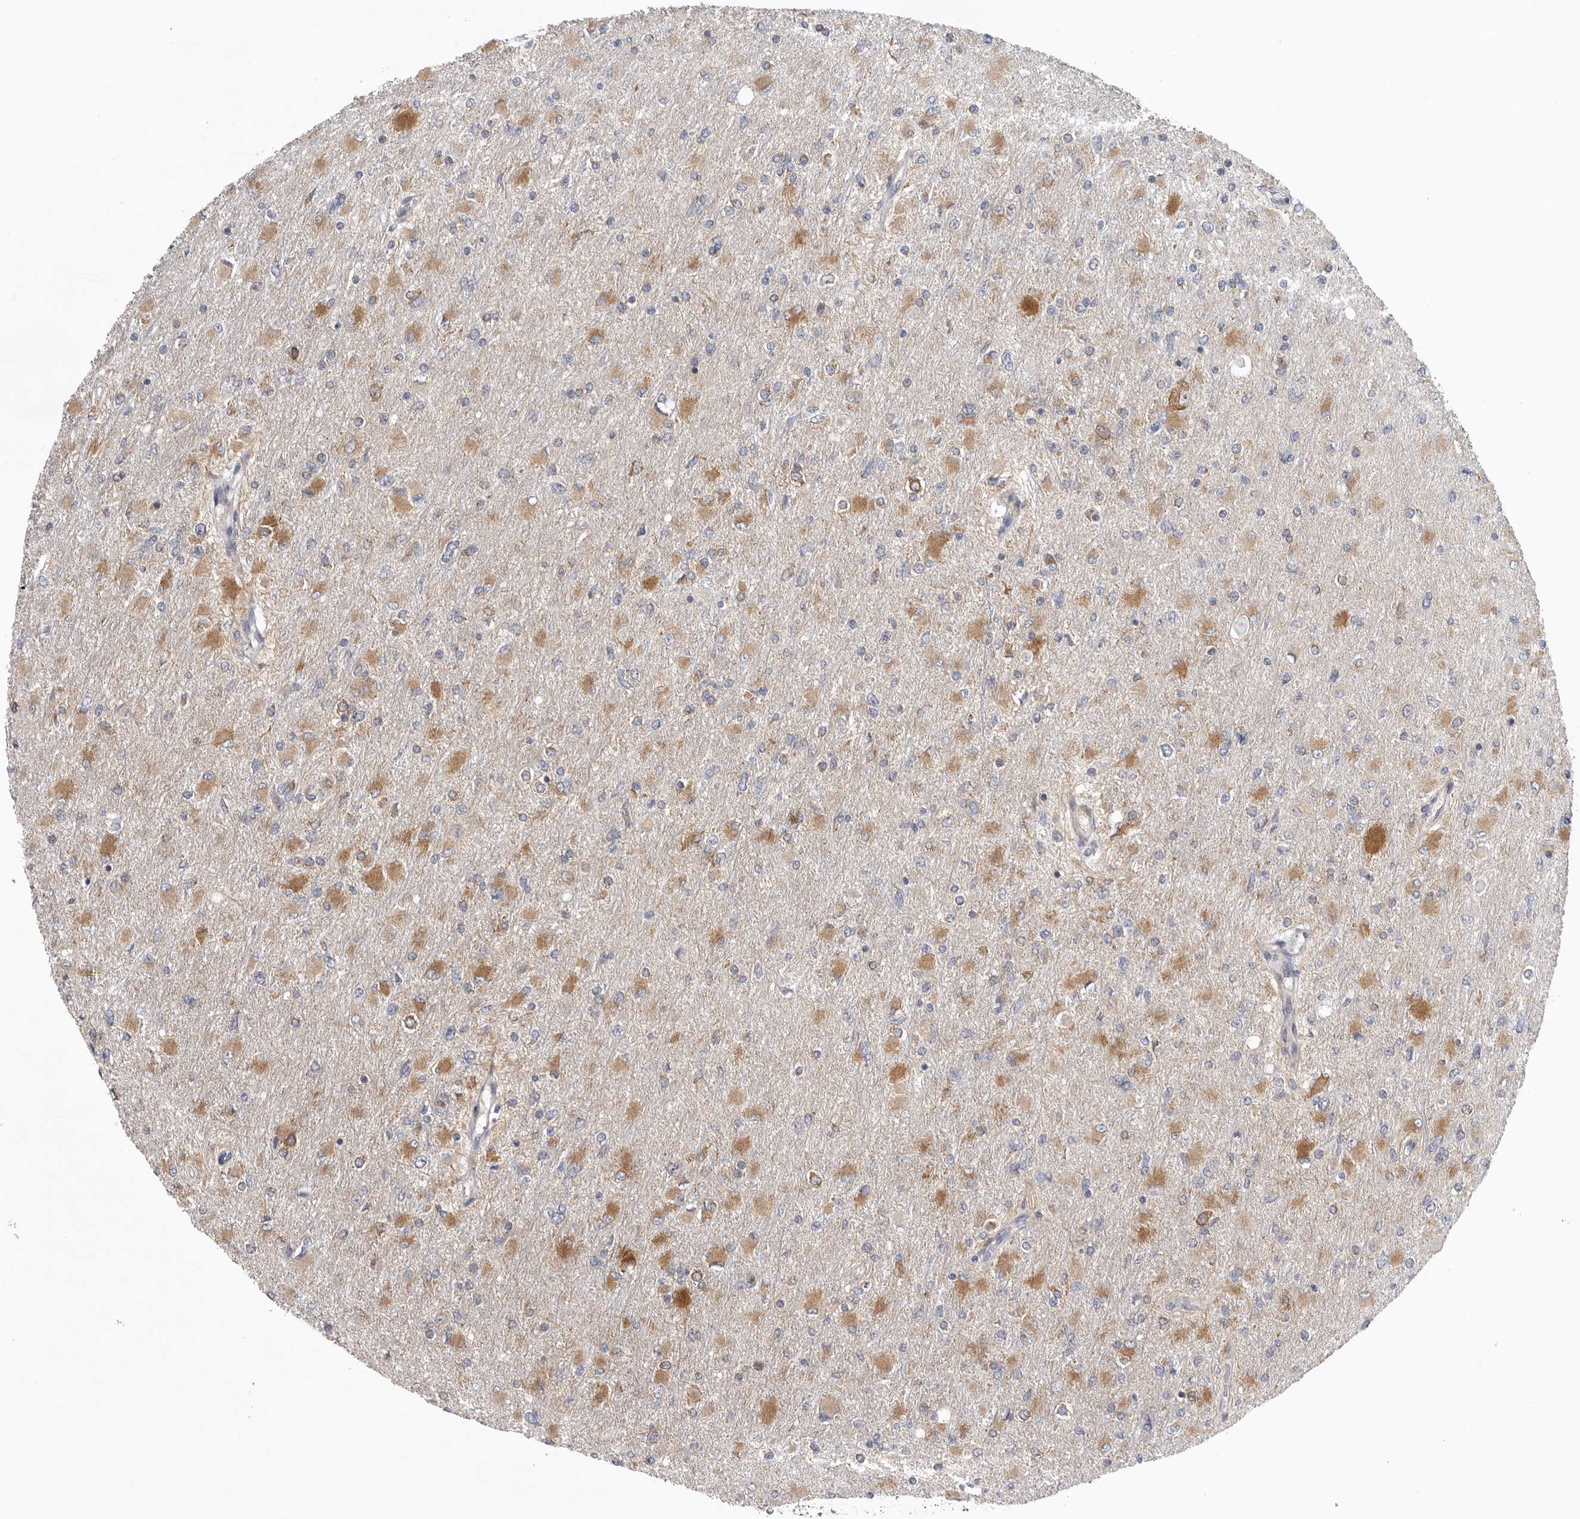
{"staining": {"intensity": "moderate", "quantity": "25%-75%", "location": "cytoplasmic/membranous"}, "tissue": "glioma", "cell_type": "Tumor cells", "image_type": "cancer", "snomed": [{"axis": "morphology", "description": "Glioma, malignant, High grade"}, {"axis": "topography", "description": "Cerebral cortex"}], "caption": "Human malignant high-grade glioma stained with a brown dye exhibits moderate cytoplasmic/membranous positive positivity in about 25%-75% of tumor cells.", "gene": "FKBP8", "patient": {"sex": "female", "age": 36}}